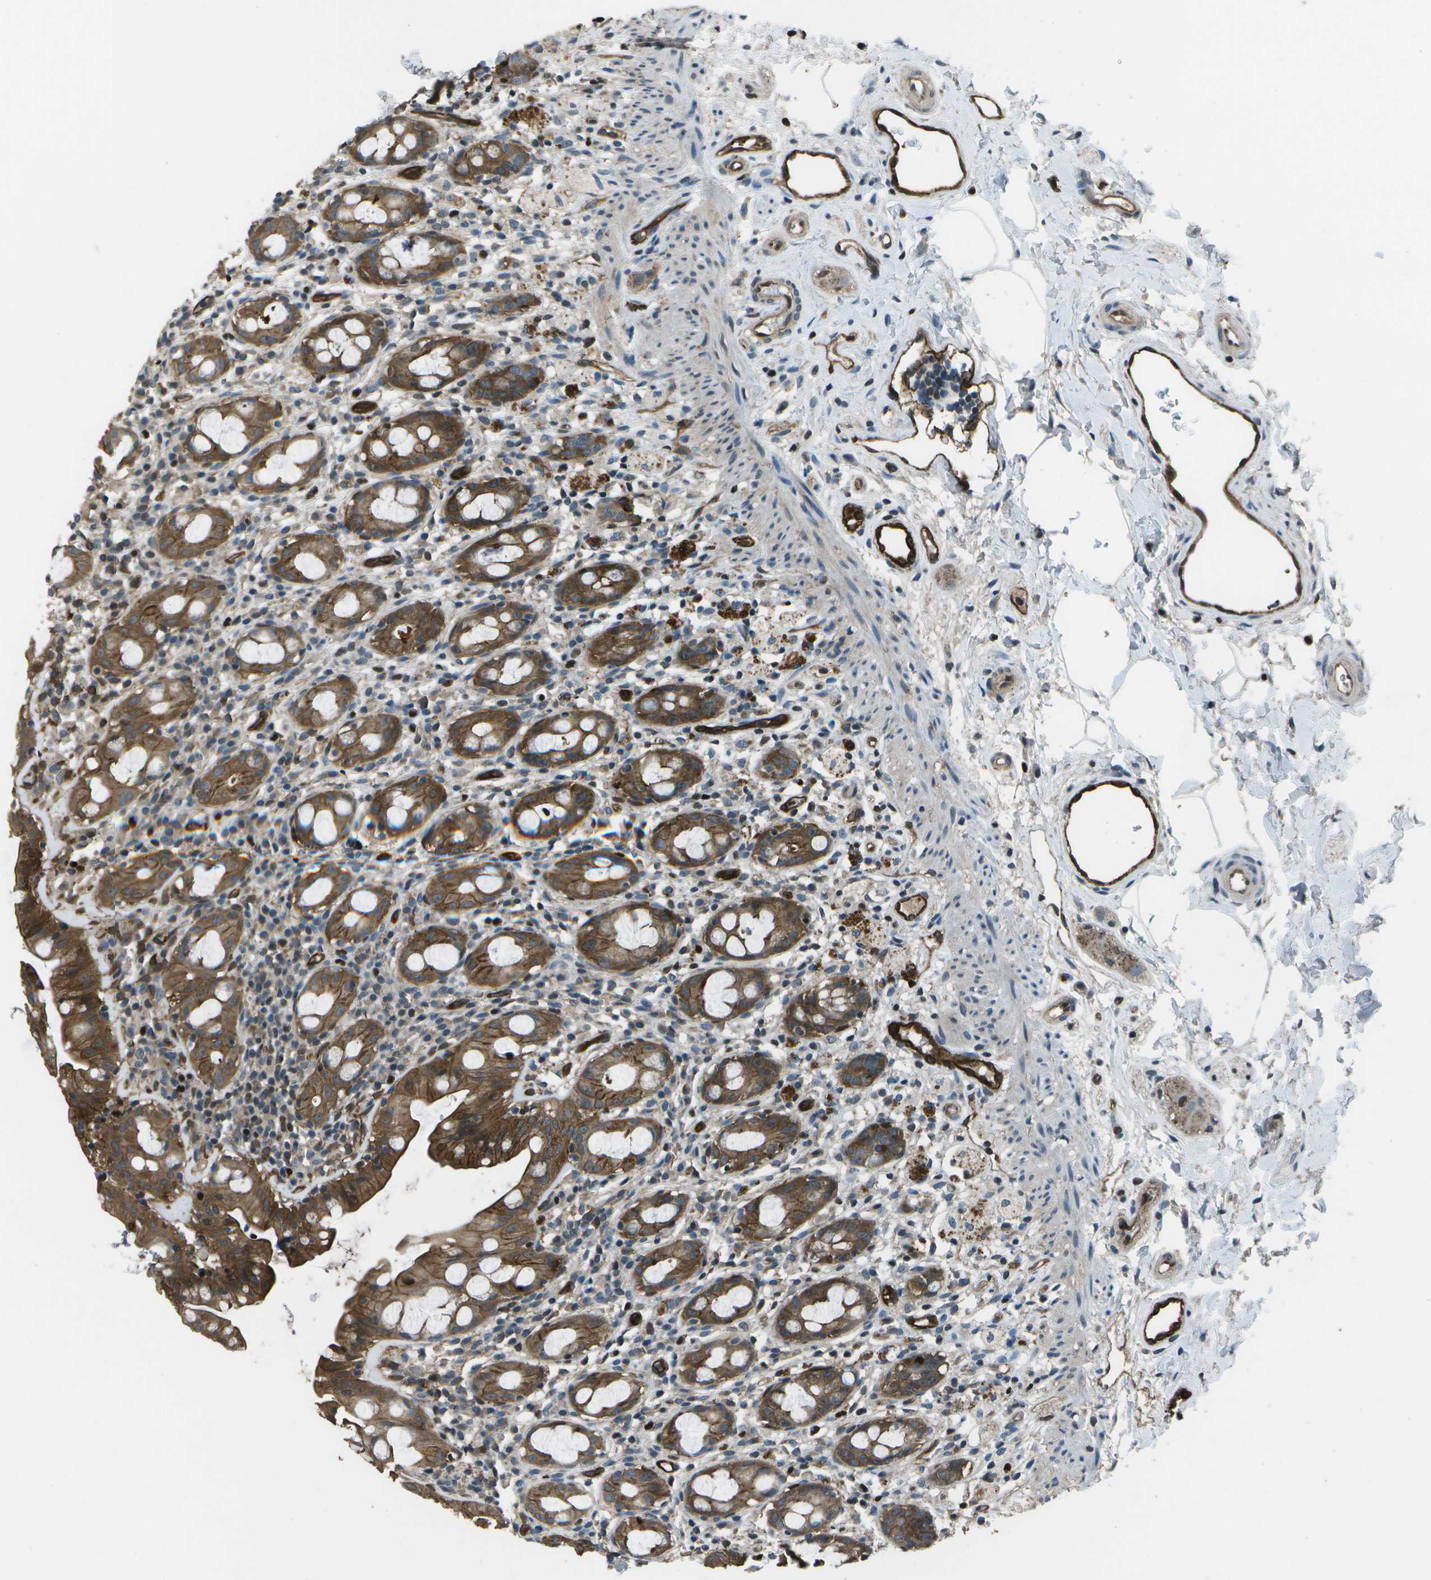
{"staining": {"intensity": "moderate", "quantity": ">75%", "location": "cytoplasmic/membranous"}, "tissue": "rectum", "cell_type": "Glandular cells", "image_type": "normal", "snomed": [{"axis": "morphology", "description": "Normal tissue, NOS"}, {"axis": "topography", "description": "Rectum"}], "caption": "The micrograph demonstrates immunohistochemical staining of benign rectum. There is moderate cytoplasmic/membranous expression is identified in approximately >75% of glandular cells. (IHC, brightfield microscopy, high magnification).", "gene": "PDLIM1", "patient": {"sex": "male", "age": 44}}